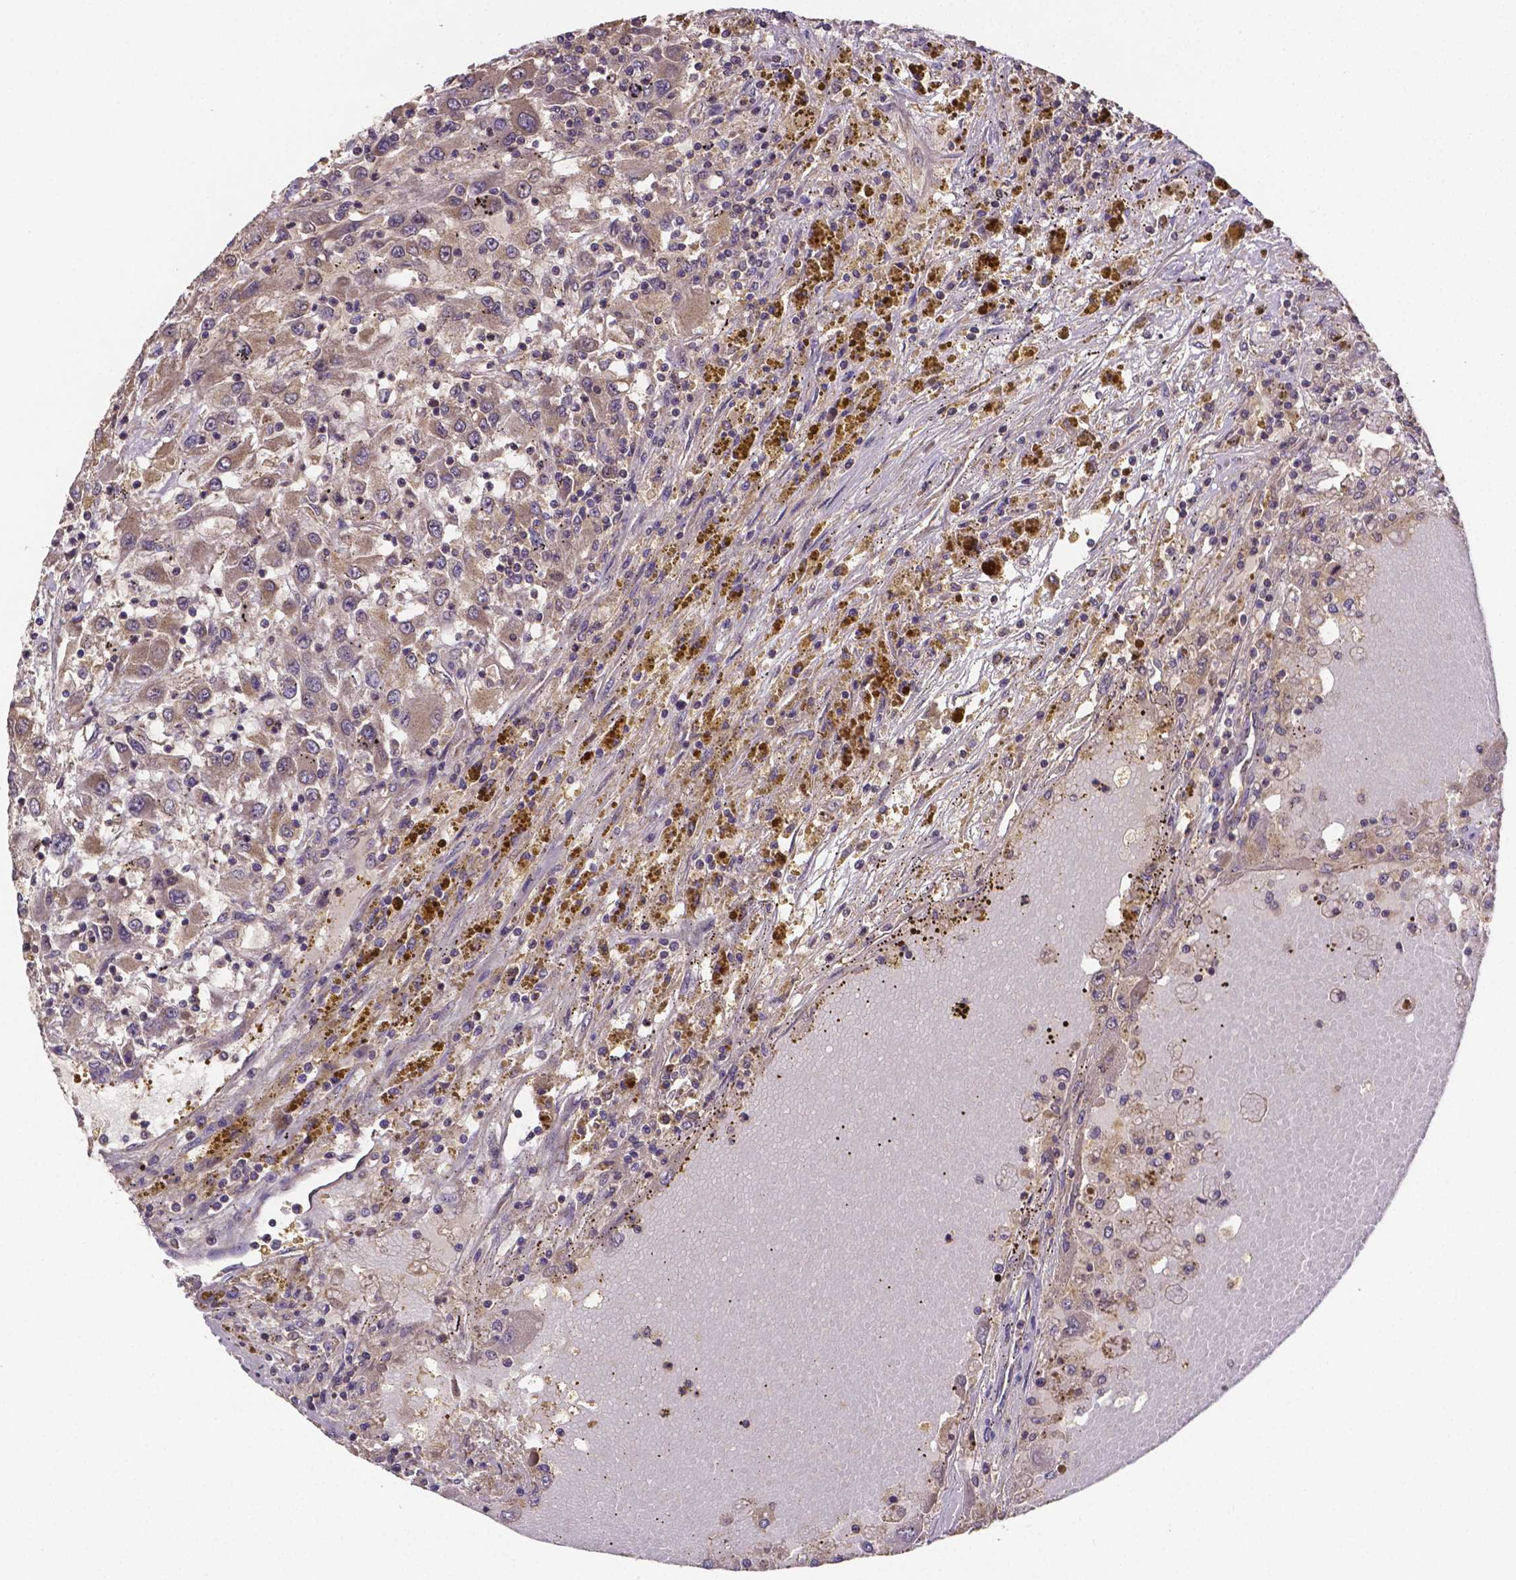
{"staining": {"intensity": "weak", "quantity": ">75%", "location": "cytoplasmic/membranous"}, "tissue": "renal cancer", "cell_type": "Tumor cells", "image_type": "cancer", "snomed": [{"axis": "morphology", "description": "Adenocarcinoma, NOS"}, {"axis": "topography", "description": "Kidney"}], "caption": "Immunohistochemical staining of adenocarcinoma (renal) shows low levels of weak cytoplasmic/membranous protein positivity in approximately >75% of tumor cells. (Brightfield microscopy of DAB IHC at high magnification).", "gene": "RNF123", "patient": {"sex": "female", "age": 67}}